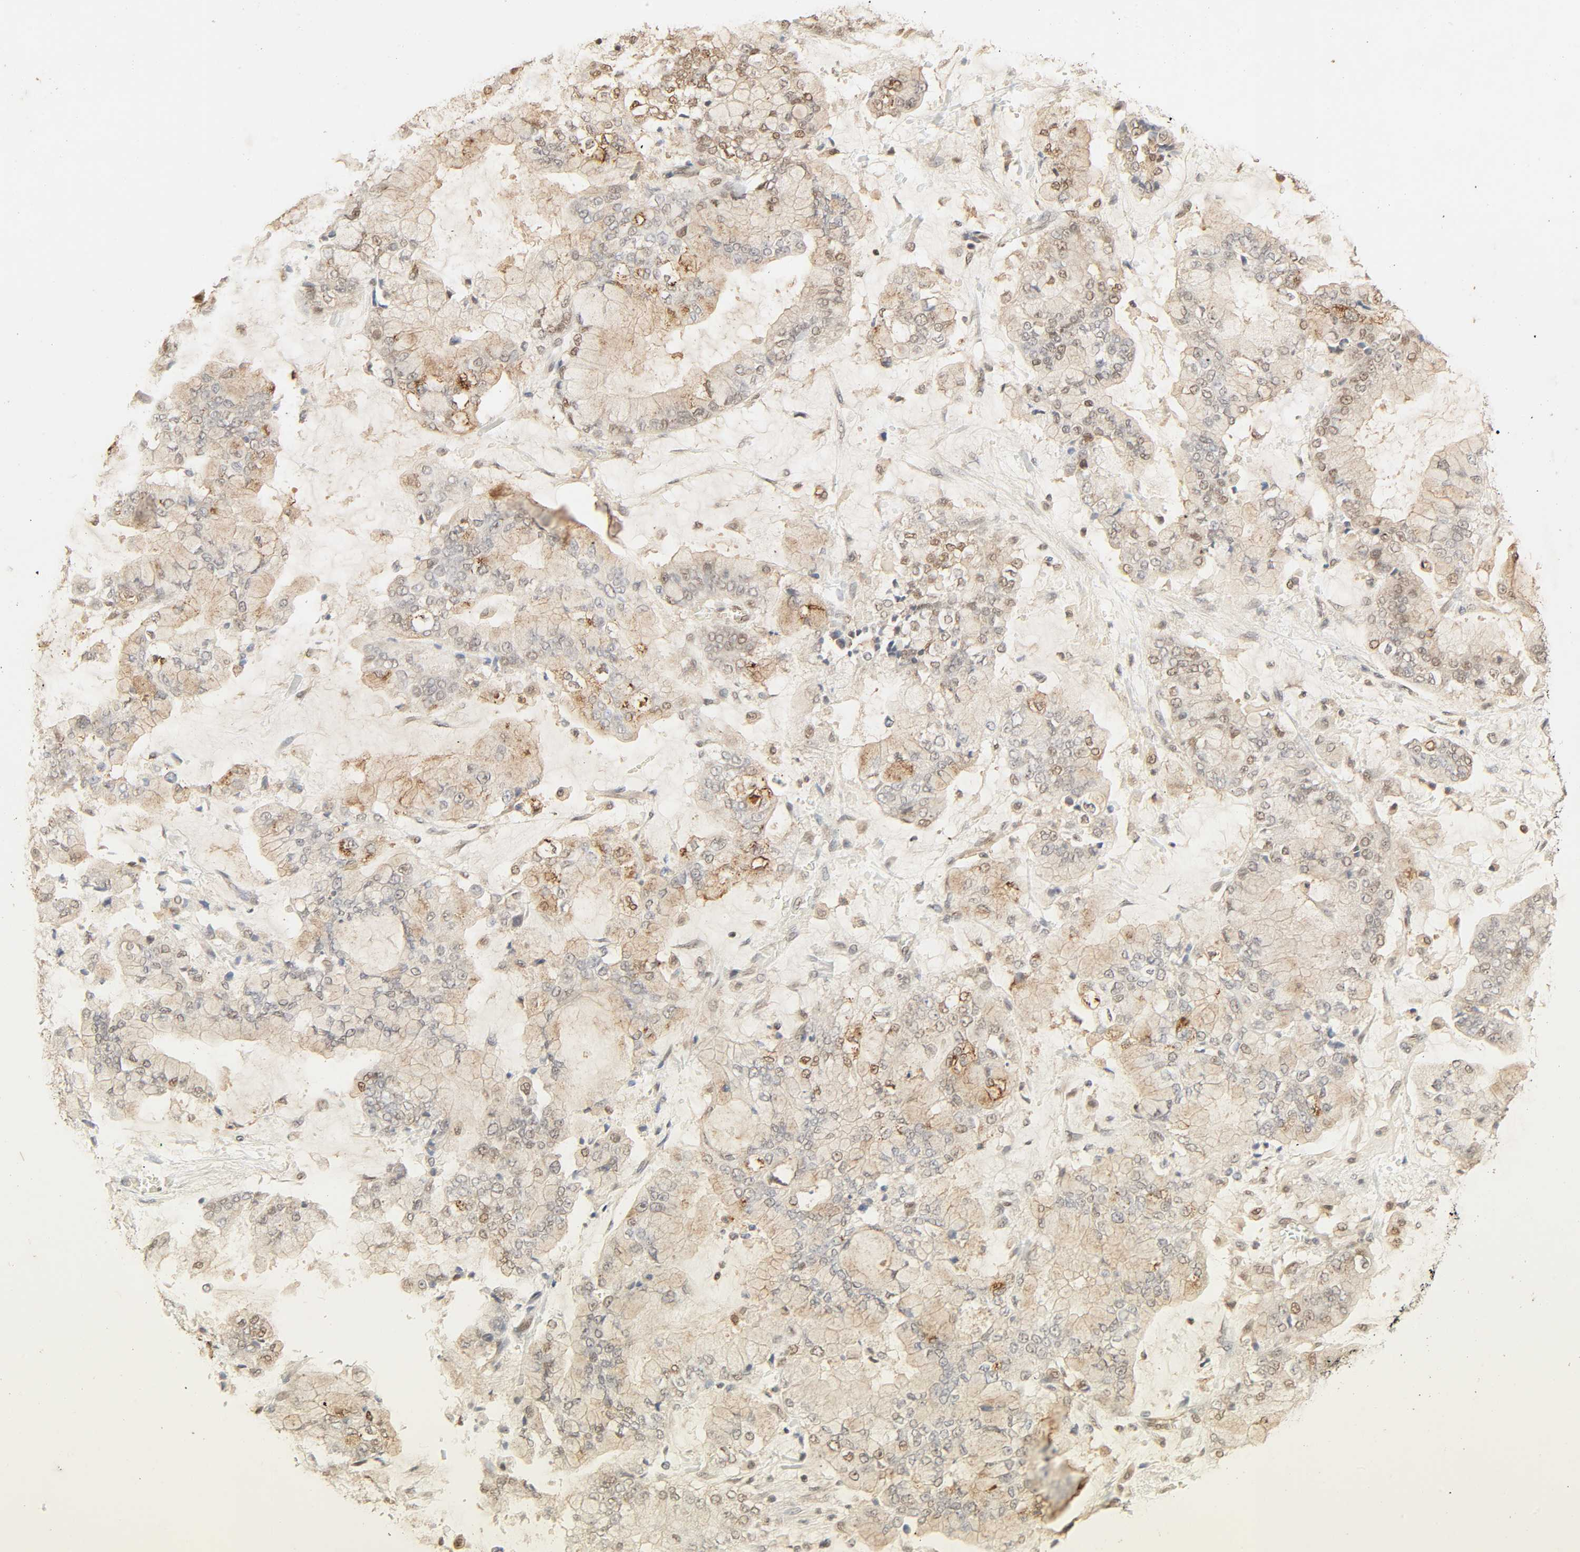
{"staining": {"intensity": "moderate", "quantity": "25%-75%", "location": "cytoplasmic/membranous,nuclear"}, "tissue": "stomach cancer", "cell_type": "Tumor cells", "image_type": "cancer", "snomed": [{"axis": "morphology", "description": "Normal tissue, NOS"}, {"axis": "morphology", "description": "Adenocarcinoma, NOS"}, {"axis": "topography", "description": "Stomach, upper"}, {"axis": "topography", "description": "Stomach"}], "caption": "Adenocarcinoma (stomach) stained for a protein (brown) shows moderate cytoplasmic/membranous and nuclear positive expression in approximately 25%-75% of tumor cells.", "gene": "UBC", "patient": {"sex": "male", "age": 76}}